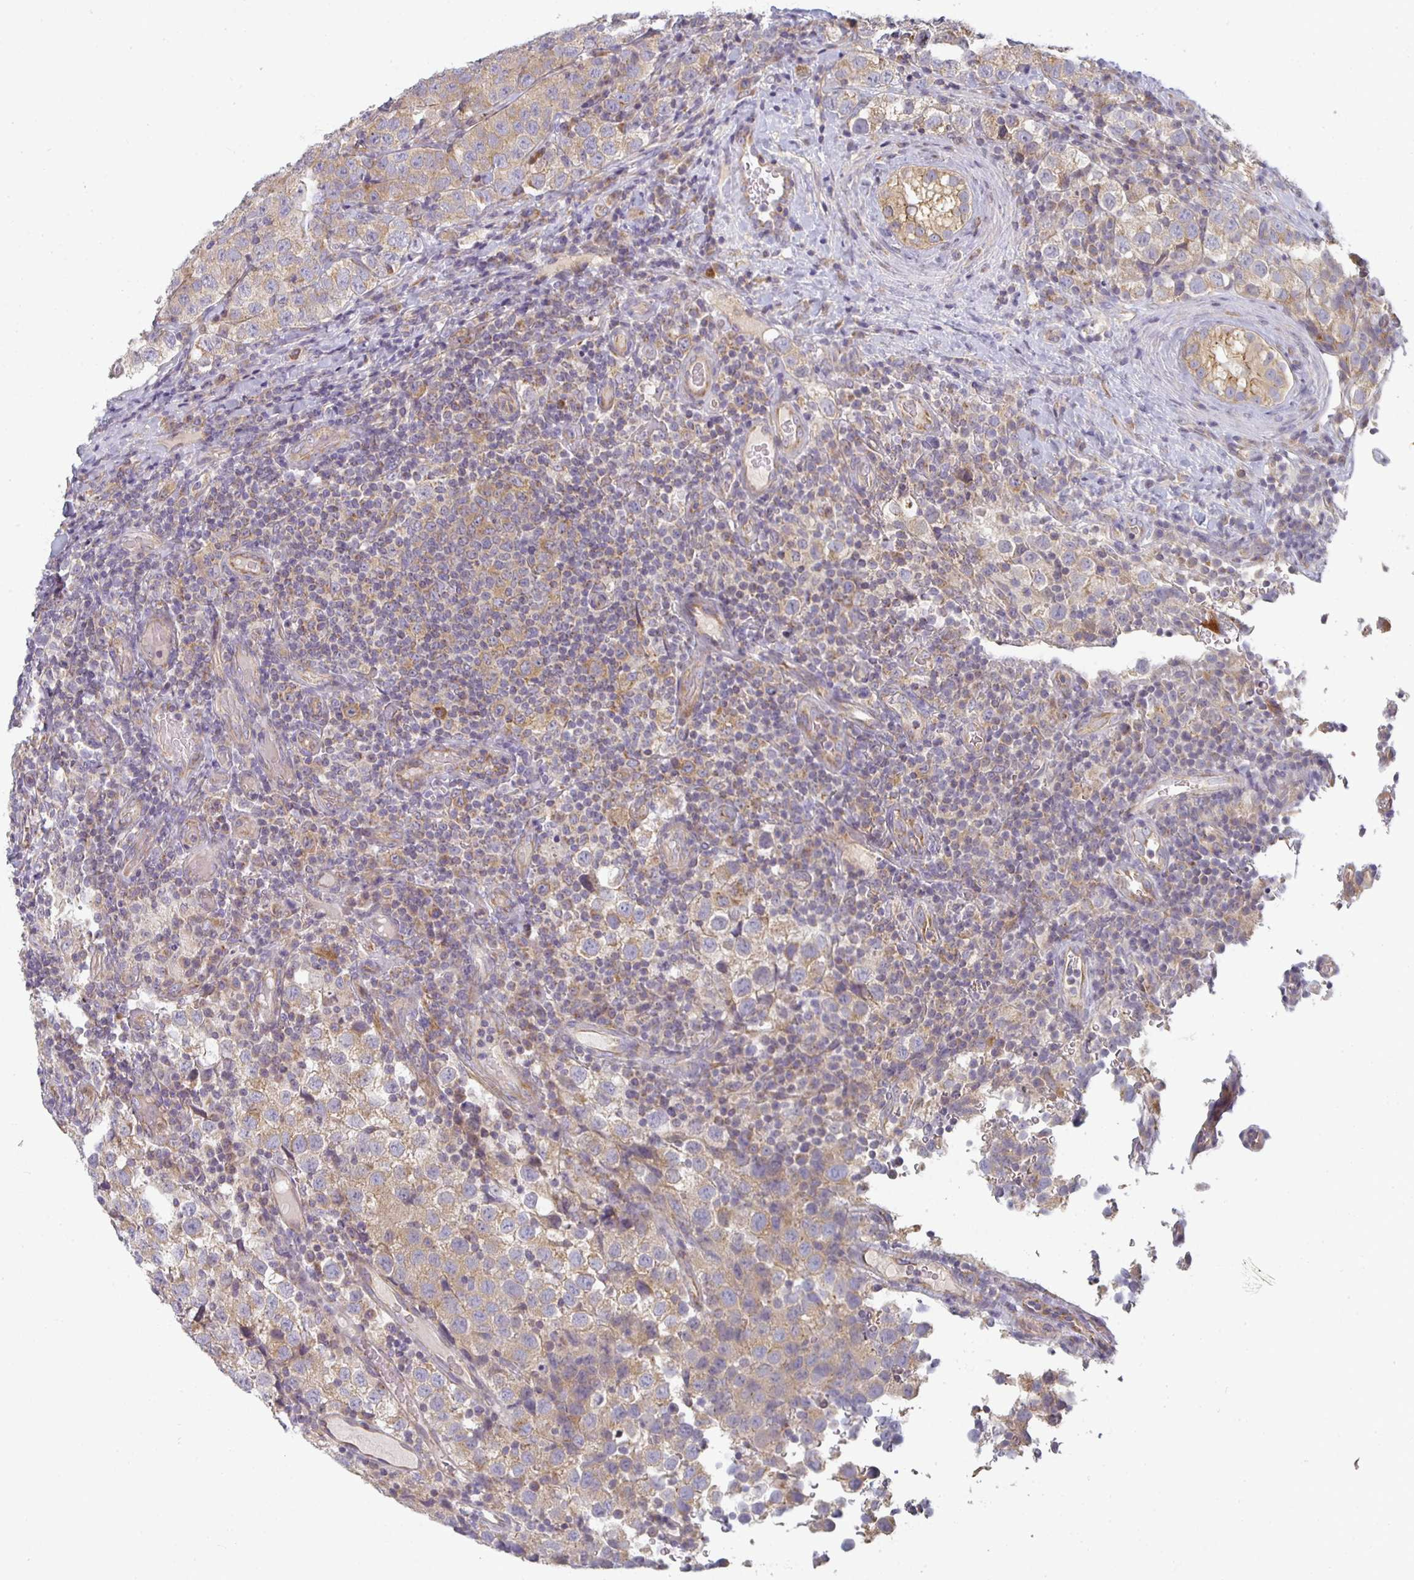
{"staining": {"intensity": "weak", "quantity": ">75%", "location": "cytoplasmic/membranous"}, "tissue": "testis cancer", "cell_type": "Tumor cells", "image_type": "cancer", "snomed": [{"axis": "morphology", "description": "Seminoma, NOS"}, {"axis": "topography", "description": "Testis"}], "caption": "Human testis cancer (seminoma) stained with a brown dye reveals weak cytoplasmic/membranous positive staining in approximately >75% of tumor cells.", "gene": "CTHRC1", "patient": {"sex": "male", "age": 34}}